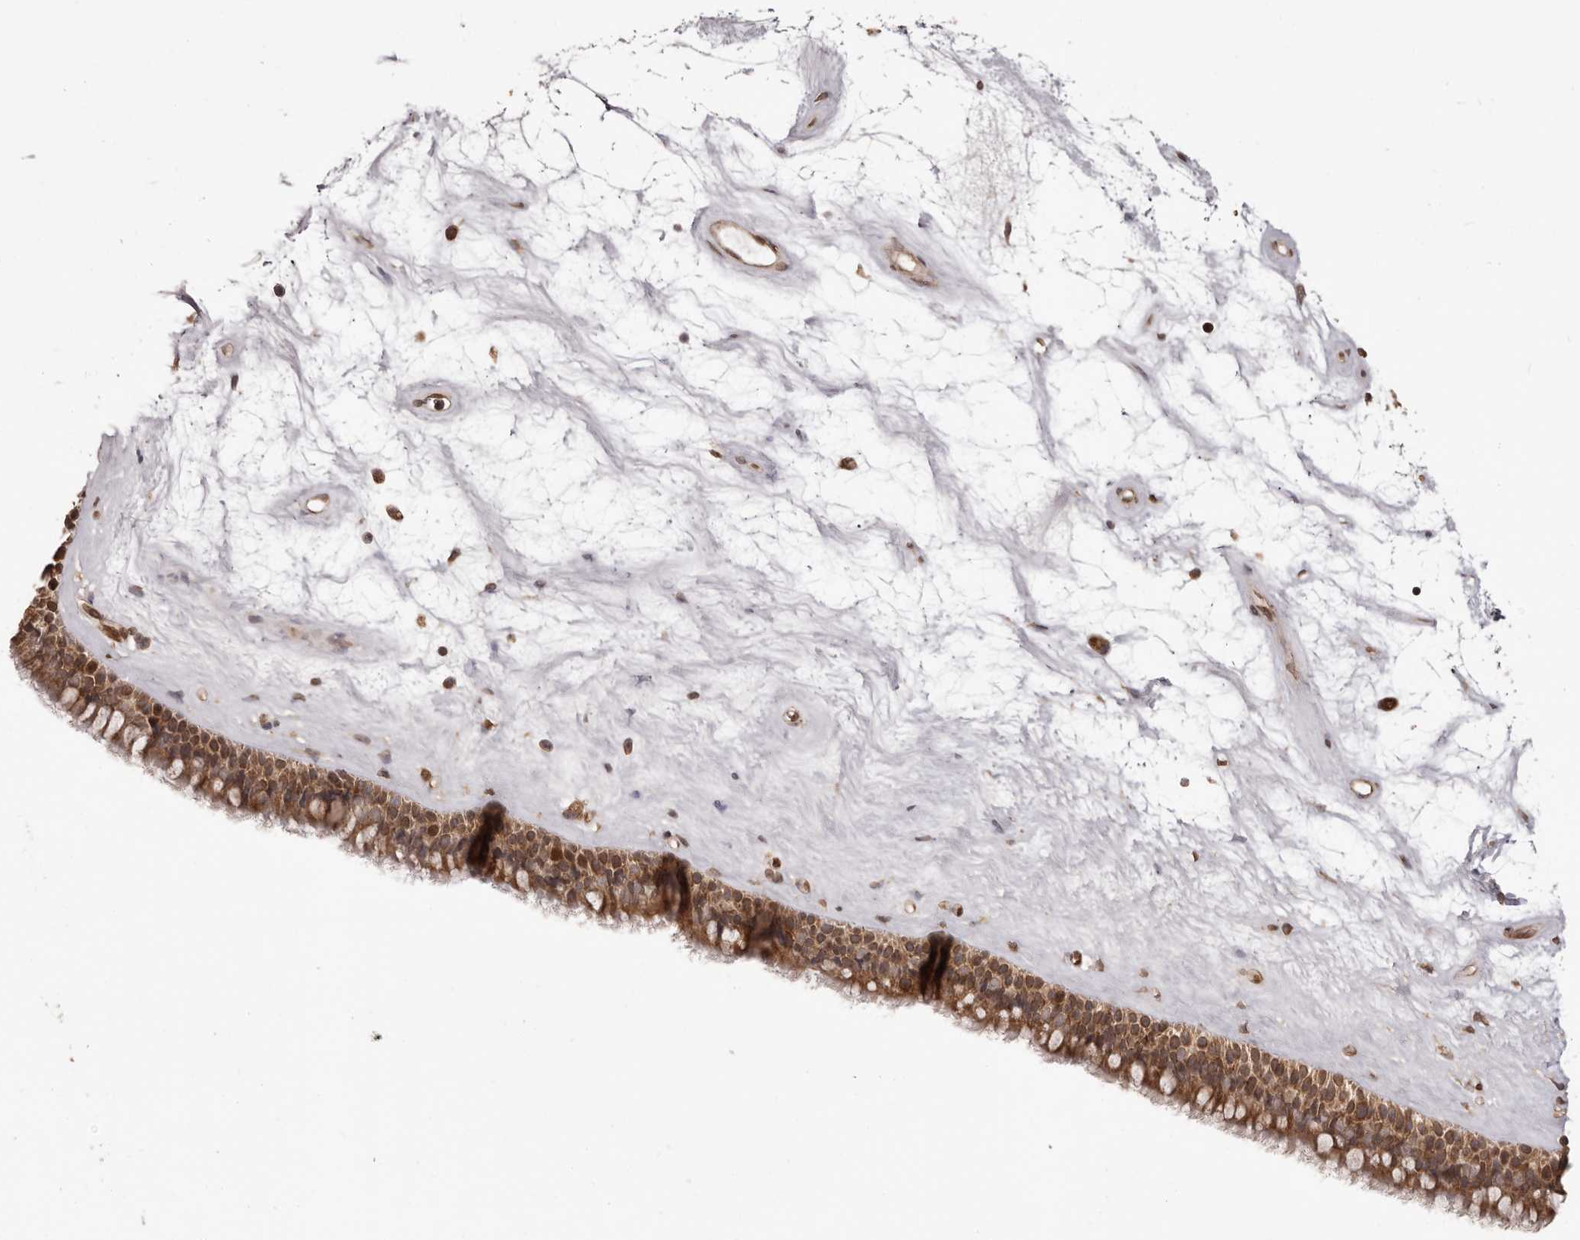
{"staining": {"intensity": "strong", "quantity": "25%-75%", "location": "cytoplasmic/membranous"}, "tissue": "nasopharynx", "cell_type": "Respiratory epithelial cells", "image_type": "normal", "snomed": [{"axis": "morphology", "description": "Normal tissue, NOS"}, {"axis": "topography", "description": "Nasopharynx"}], "caption": "Respiratory epithelial cells reveal high levels of strong cytoplasmic/membranous staining in about 25%-75% of cells in unremarkable nasopharynx.", "gene": "CHRM2", "patient": {"sex": "male", "age": 64}}